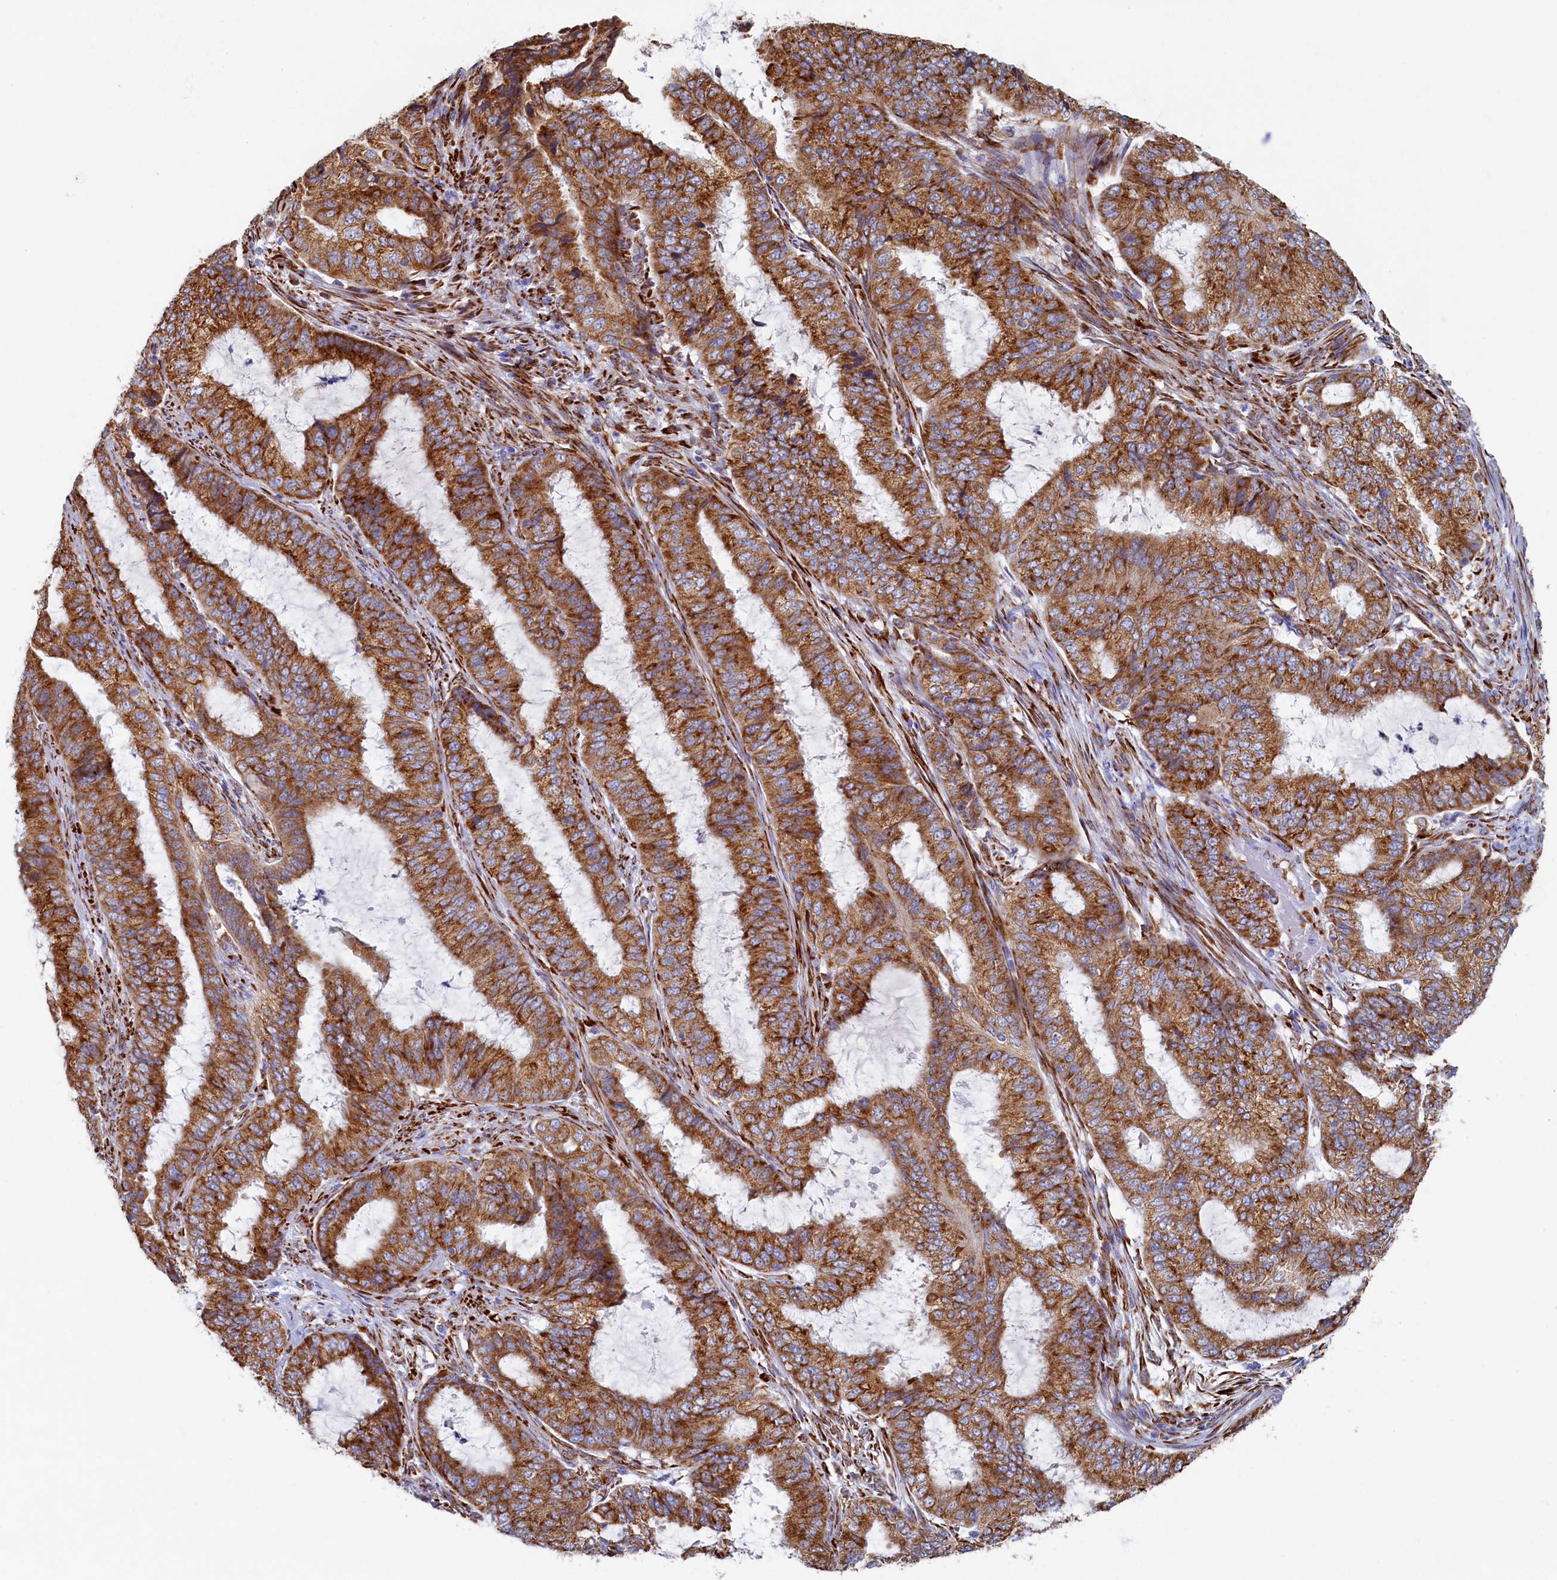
{"staining": {"intensity": "strong", "quantity": ">75%", "location": "cytoplasmic/membranous"}, "tissue": "endometrial cancer", "cell_type": "Tumor cells", "image_type": "cancer", "snomed": [{"axis": "morphology", "description": "Adenocarcinoma, NOS"}, {"axis": "topography", "description": "Endometrium"}], "caption": "Immunohistochemical staining of endometrial adenocarcinoma reveals strong cytoplasmic/membranous protein positivity in approximately >75% of tumor cells.", "gene": "TMEM18", "patient": {"sex": "female", "age": 51}}